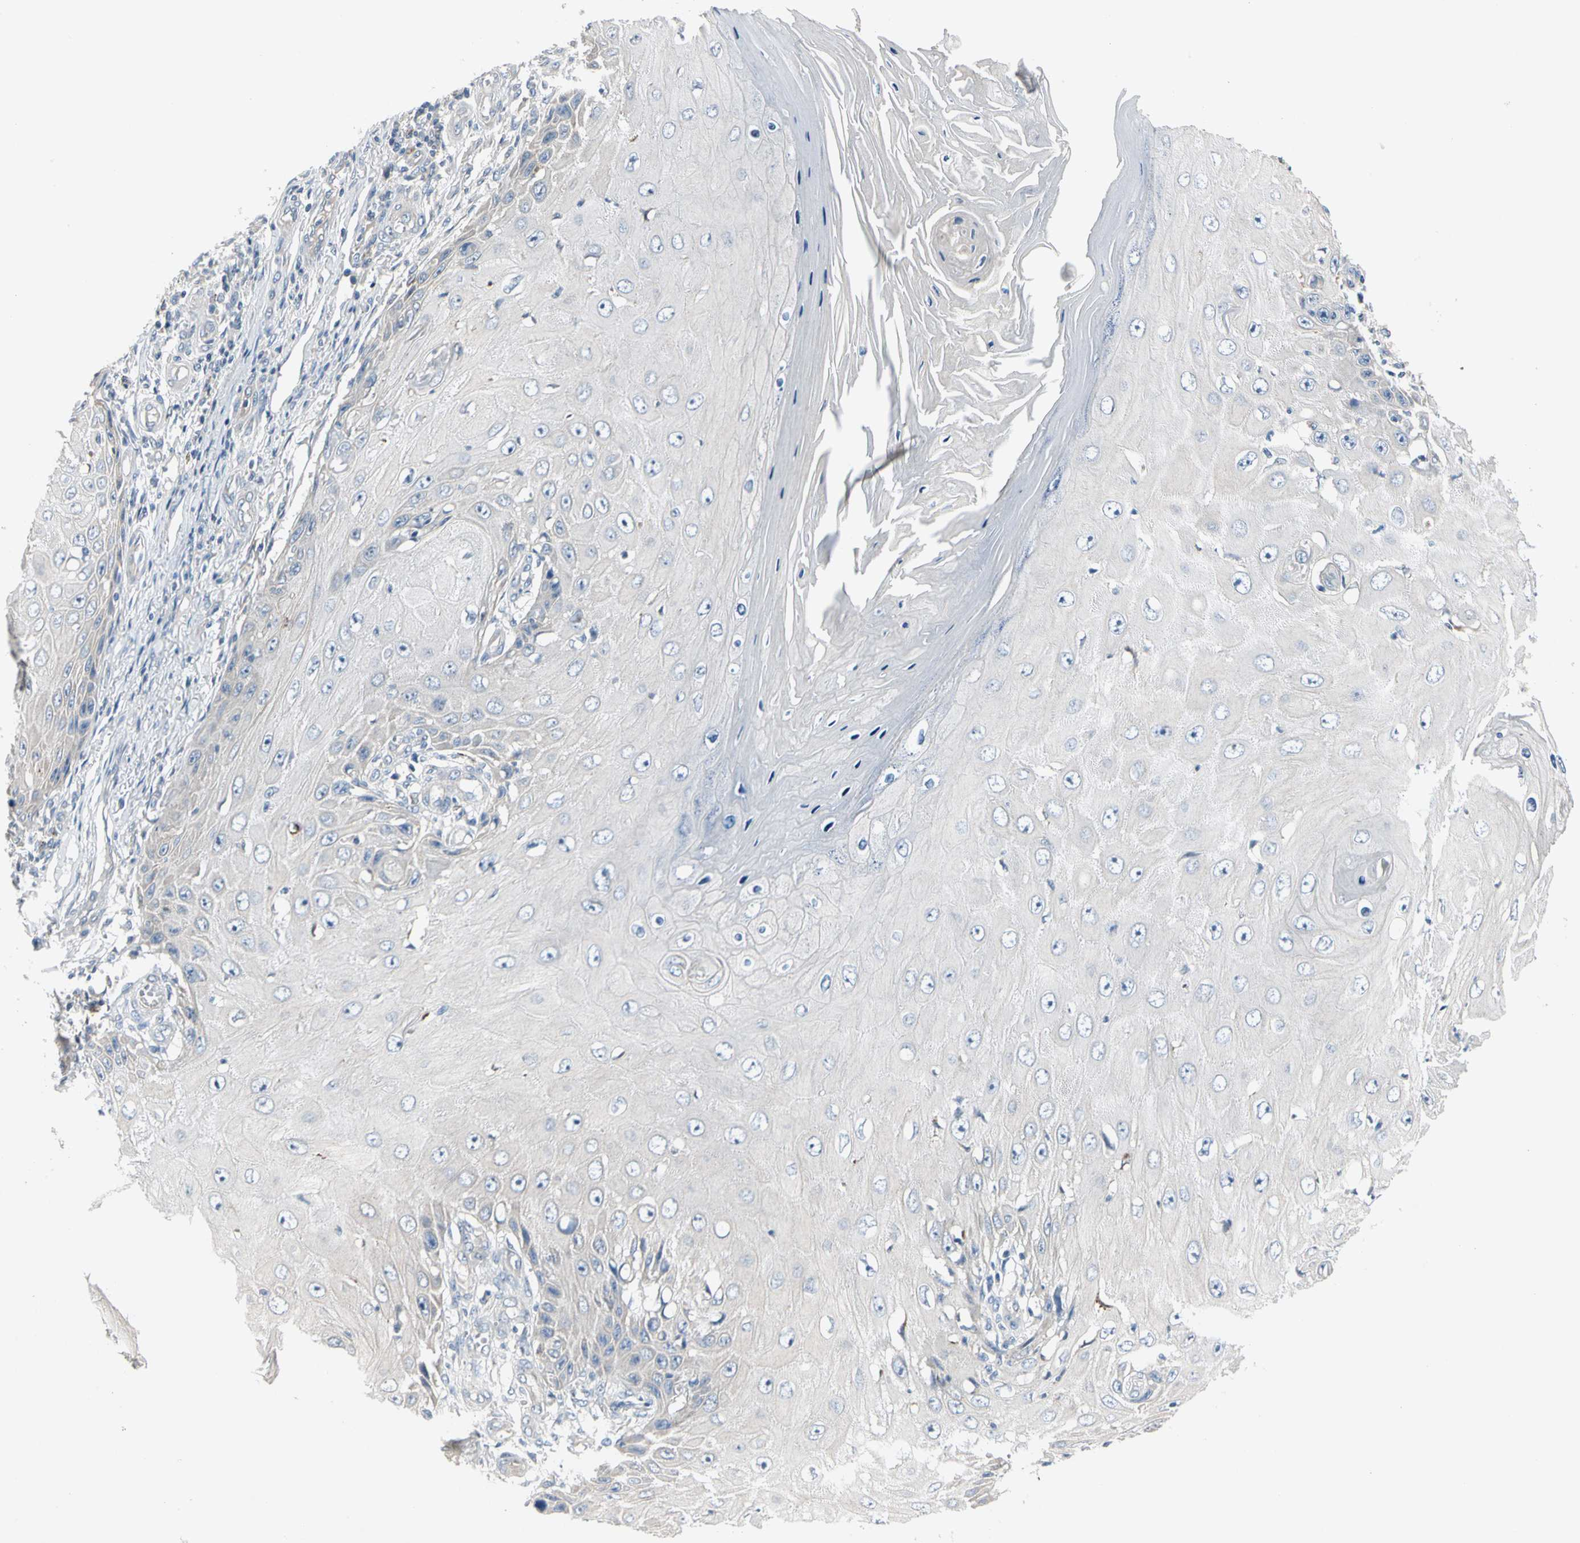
{"staining": {"intensity": "negative", "quantity": "none", "location": "none"}, "tissue": "skin cancer", "cell_type": "Tumor cells", "image_type": "cancer", "snomed": [{"axis": "morphology", "description": "Squamous cell carcinoma, NOS"}, {"axis": "topography", "description": "Skin"}], "caption": "This is an immunohistochemistry (IHC) photomicrograph of human skin cancer. There is no staining in tumor cells.", "gene": "GPR153", "patient": {"sex": "female", "age": 73}}